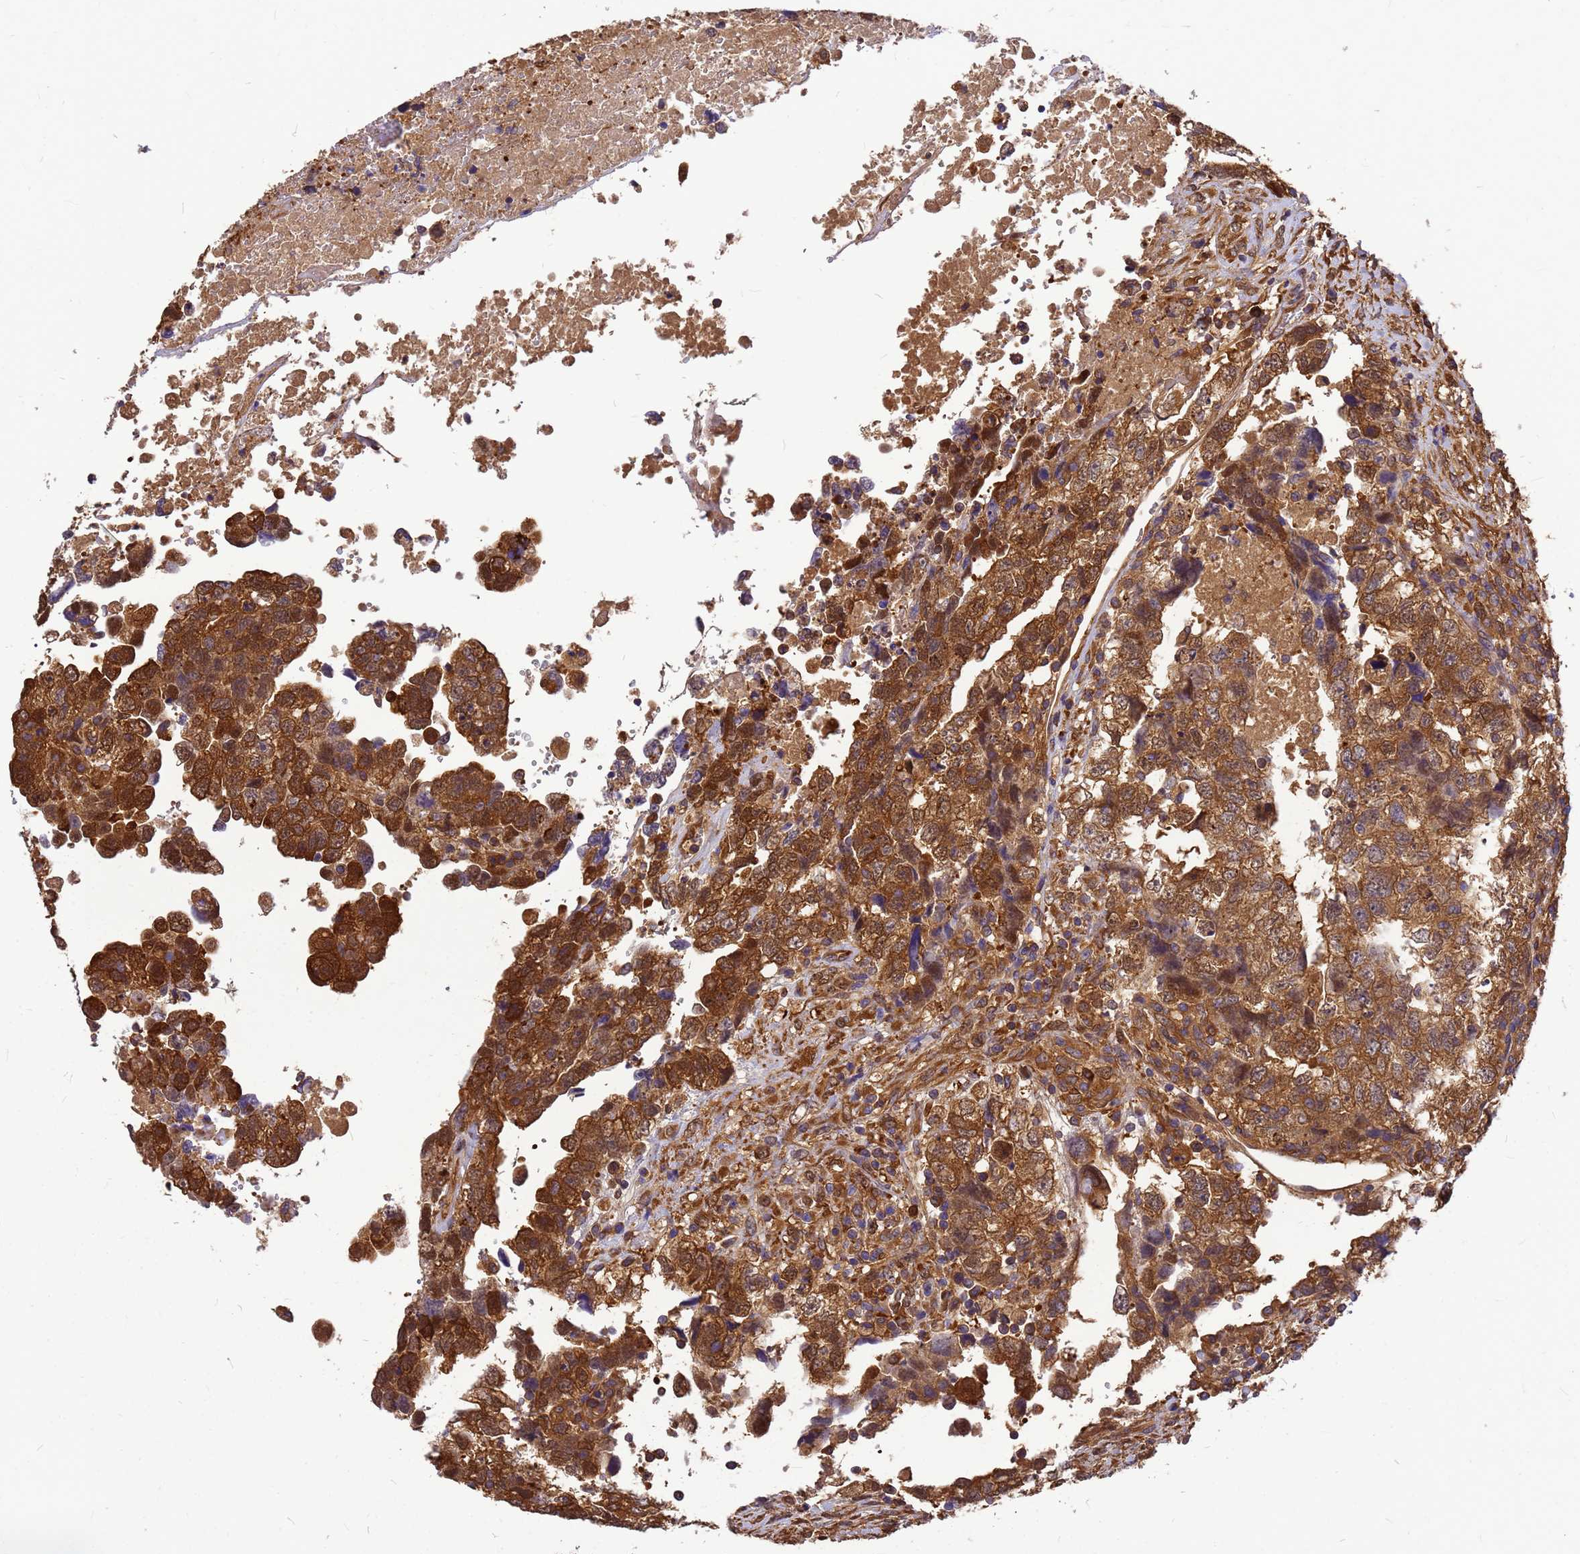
{"staining": {"intensity": "strong", "quantity": ">75%", "location": "cytoplasmic/membranous"}, "tissue": "testis cancer", "cell_type": "Tumor cells", "image_type": "cancer", "snomed": [{"axis": "morphology", "description": "Carcinoma, Embryonal, NOS"}, {"axis": "topography", "description": "Testis"}], "caption": "Immunohistochemical staining of testis cancer demonstrates high levels of strong cytoplasmic/membranous protein staining in about >75% of tumor cells. Nuclei are stained in blue.", "gene": "GID4", "patient": {"sex": "male", "age": 37}}